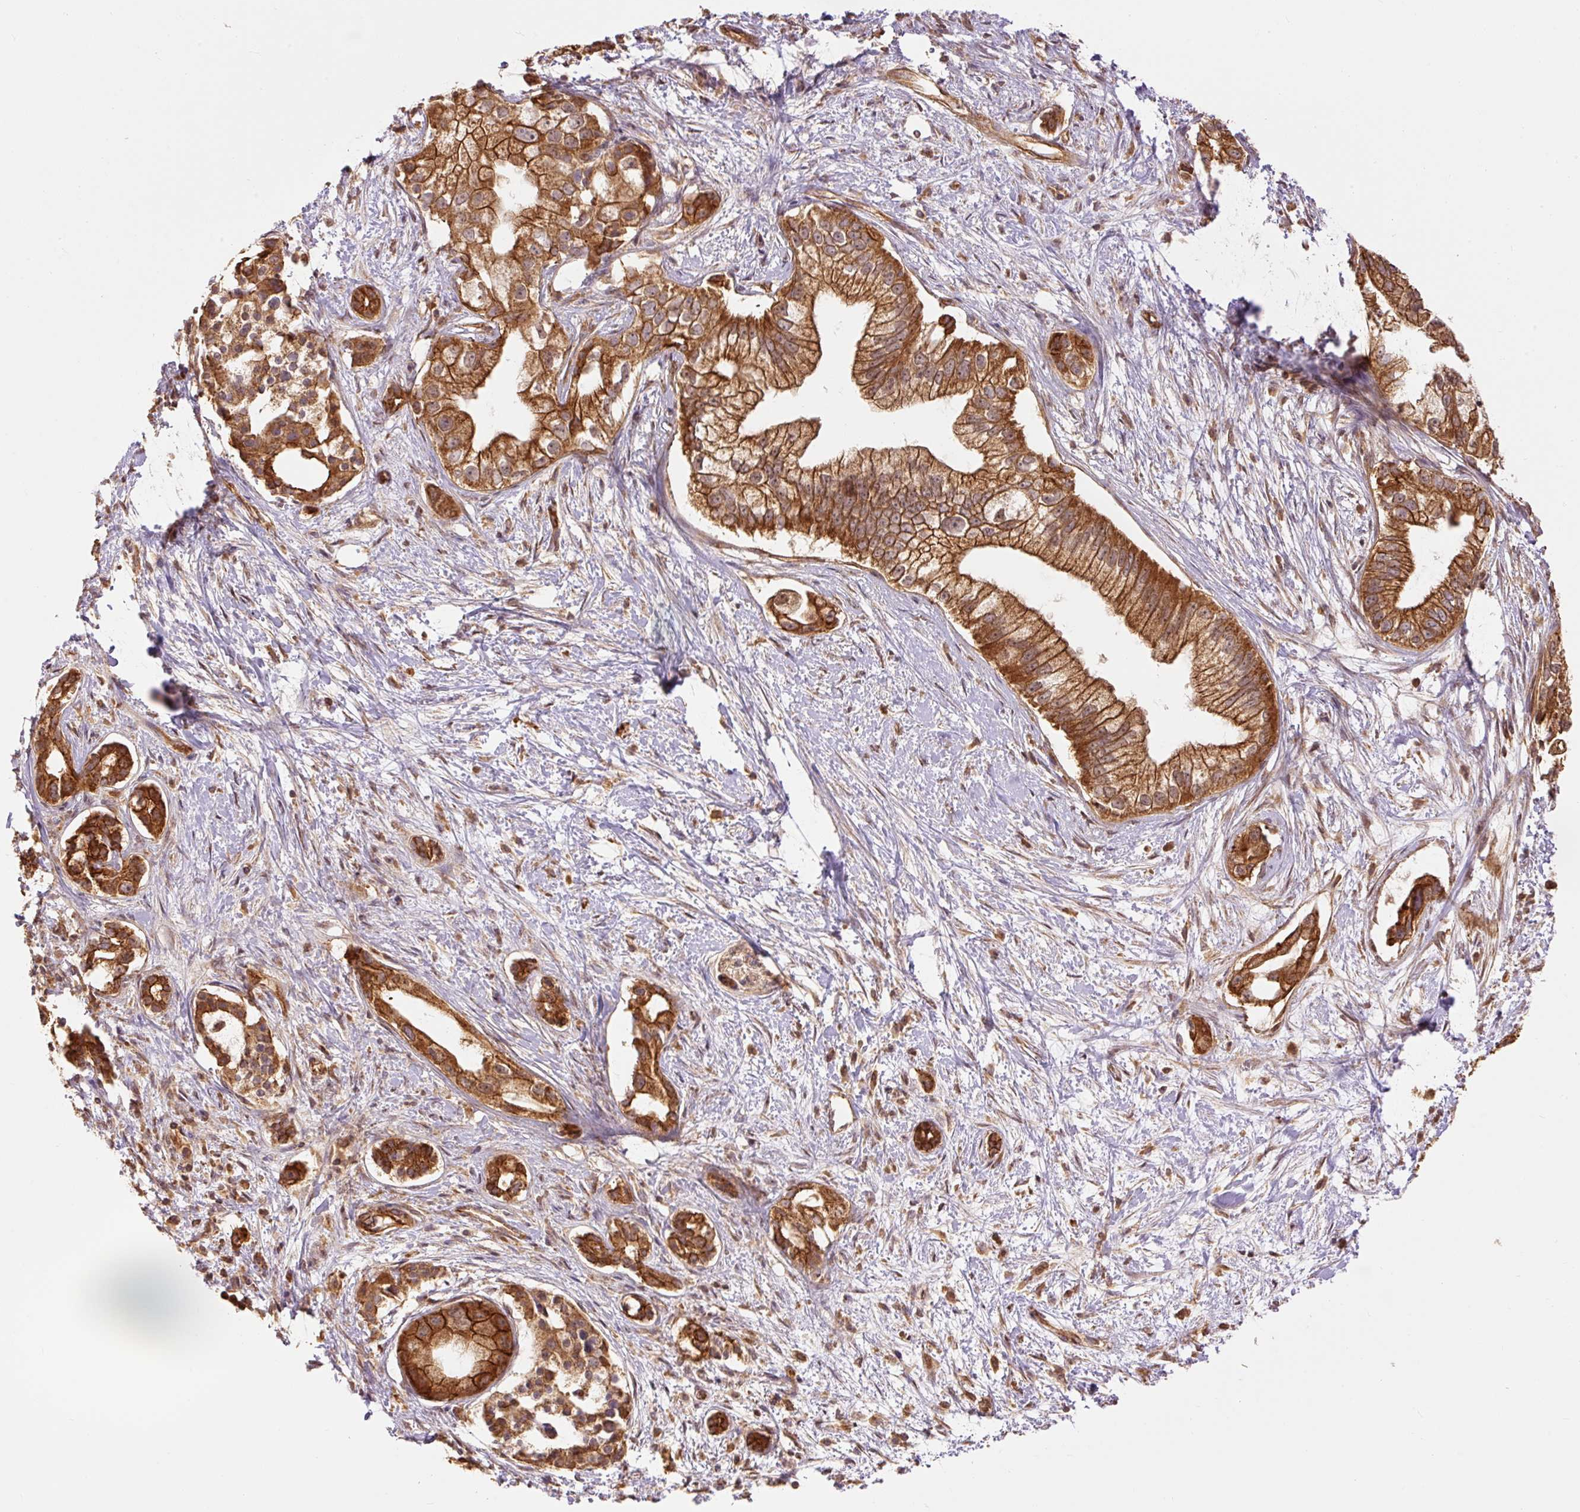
{"staining": {"intensity": "strong", "quantity": ">75%", "location": "cytoplasmic/membranous"}, "tissue": "pancreatic cancer", "cell_type": "Tumor cells", "image_type": "cancer", "snomed": [{"axis": "morphology", "description": "Adenocarcinoma, NOS"}, {"axis": "topography", "description": "Pancreas"}], "caption": "Immunohistochemistry (IHC) image of neoplastic tissue: pancreatic cancer stained using immunohistochemistry (IHC) reveals high levels of strong protein expression localized specifically in the cytoplasmic/membranous of tumor cells, appearing as a cytoplasmic/membranous brown color.", "gene": "ADCY4", "patient": {"sex": "male", "age": 70}}